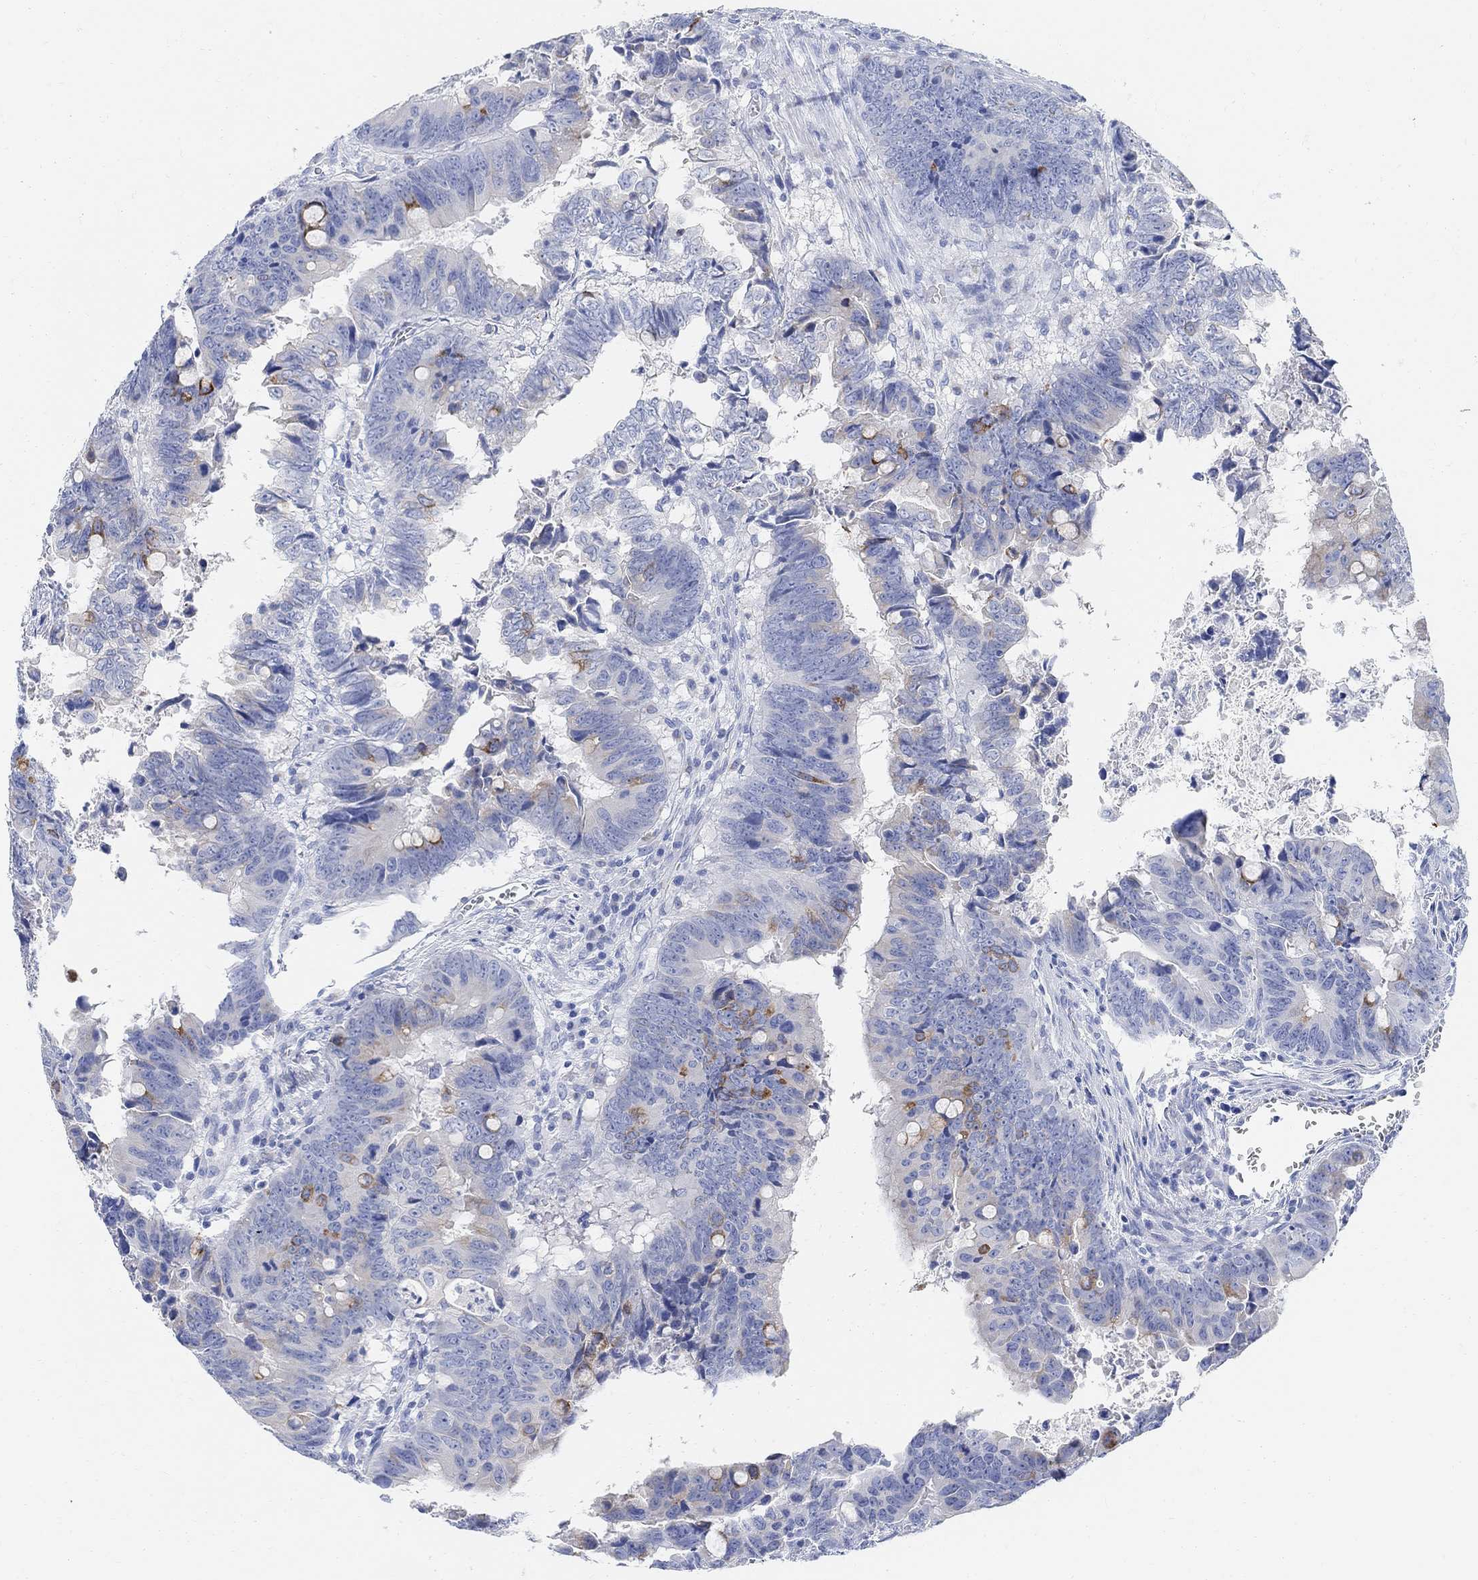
{"staining": {"intensity": "negative", "quantity": "none", "location": "none"}, "tissue": "colorectal cancer", "cell_type": "Tumor cells", "image_type": "cancer", "snomed": [{"axis": "morphology", "description": "Adenocarcinoma, NOS"}, {"axis": "topography", "description": "Colon"}], "caption": "Tumor cells show no significant protein positivity in colorectal cancer.", "gene": "RETNLB", "patient": {"sex": "female", "age": 82}}